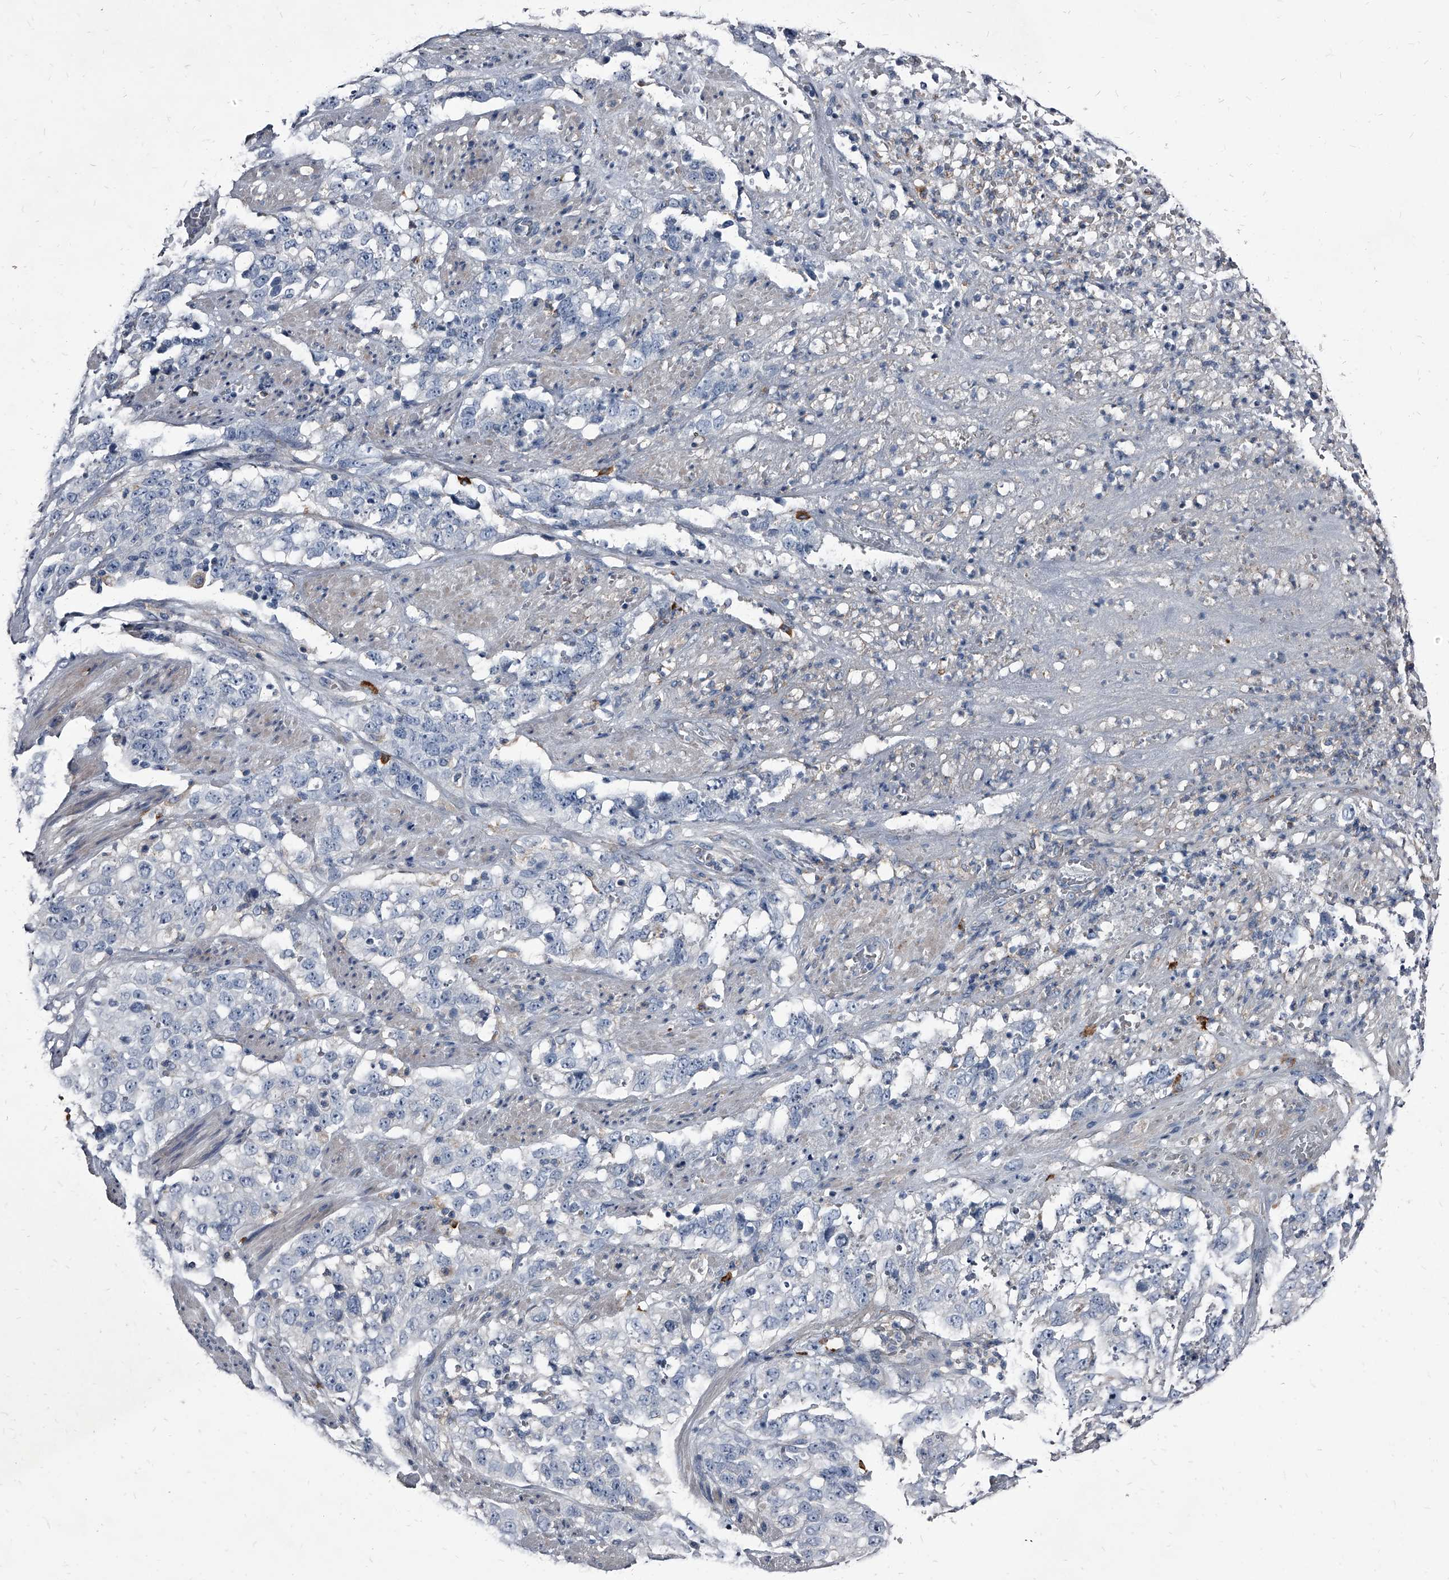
{"staining": {"intensity": "negative", "quantity": "none", "location": "none"}, "tissue": "stomach cancer", "cell_type": "Tumor cells", "image_type": "cancer", "snomed": [{"axis": "morphology", "description": "Adenocarcinoma, NOS"}, {"axis": "topography", "description": "Stomach"}], "caption": "Histopathology image shows no significant protein expression in tumor cells of stomach cancer (adenocarcinoma). The staining is performed using DAB brown chromogen with nuclei counter-stained in using hematoxylin.", "gene": "PGLYRP3", "patient": {"sex": "male", "age": 48}}